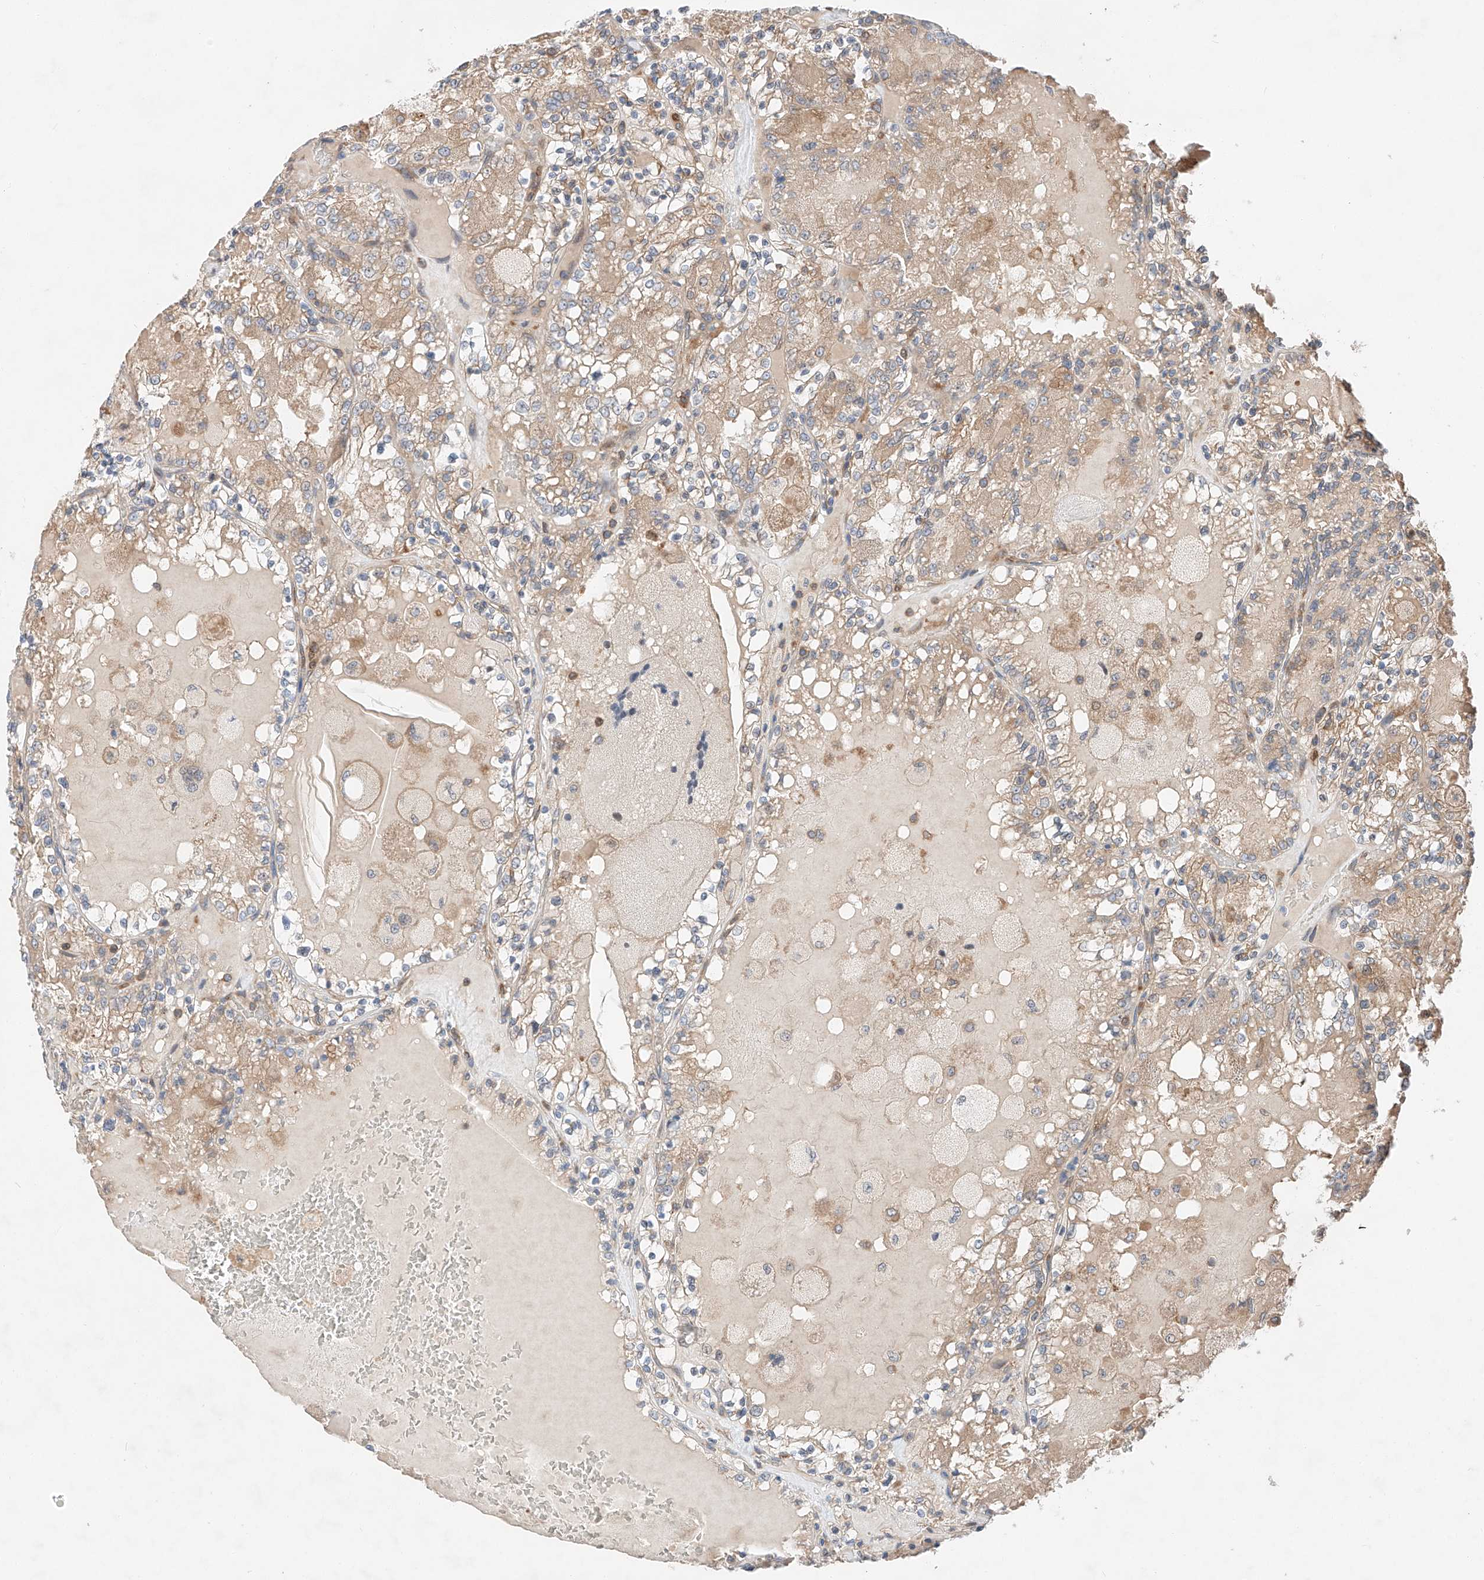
{"staining": {"intensity": "weak", "quantity": ">75%", "location": "cytoplasmic/membranous"}, "tissue": "renal cancer", "cell_type": "Tumor cells", "image_type": "cancer", "snomed": [{"axis": "morphology", "description": "Adenocarcinoma, NOS"}, {"axis": "topography", "description": "Kidney"}], "caption": "Brown immunohistochemical staining in human renal adenocarcinoma demonstrates weak cytoplasmic/membranous positivity in approximately >75% of tumor cells.", "gene": "RUSC1", "patient": {"sex": "female", "age": 56}}